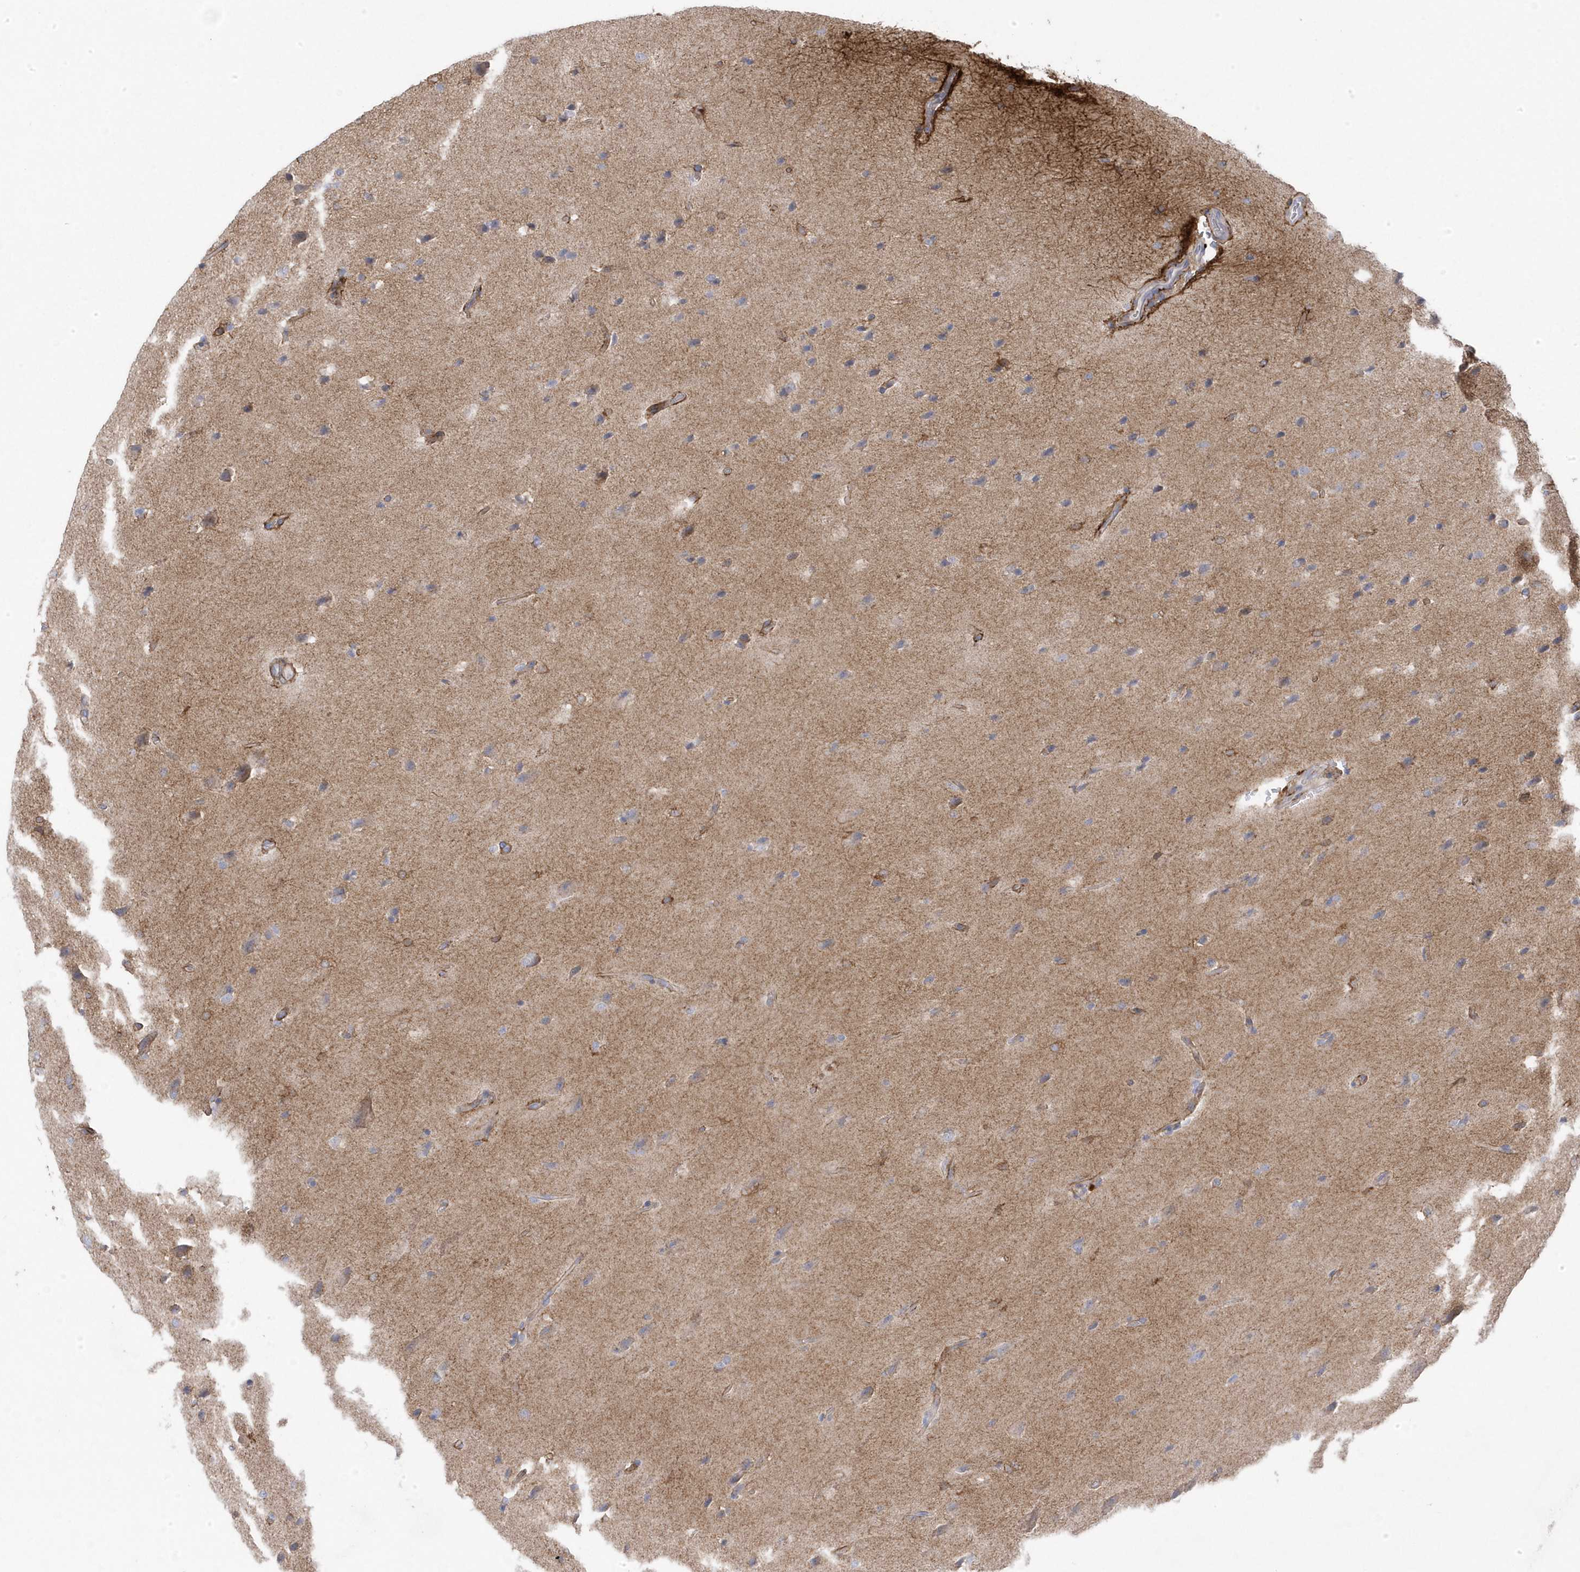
{"staining": {"intensity": "negative", "quantity": "none", "location": "none"}, "tissue": "glioma", "cell_type": "Tumor cells", "image_type": "cancer", "snomed": [{"axis": "morphology", "description": "Glioma, malignant, Low grade"}, {"axis": "topography", "description": "Brain"}], "caption": "Immunohistochemical staining of glioma shows no significant staining in tumor cells.", "gene": "ANAPC1", "patient": {"sex": "female", "age": 37}}